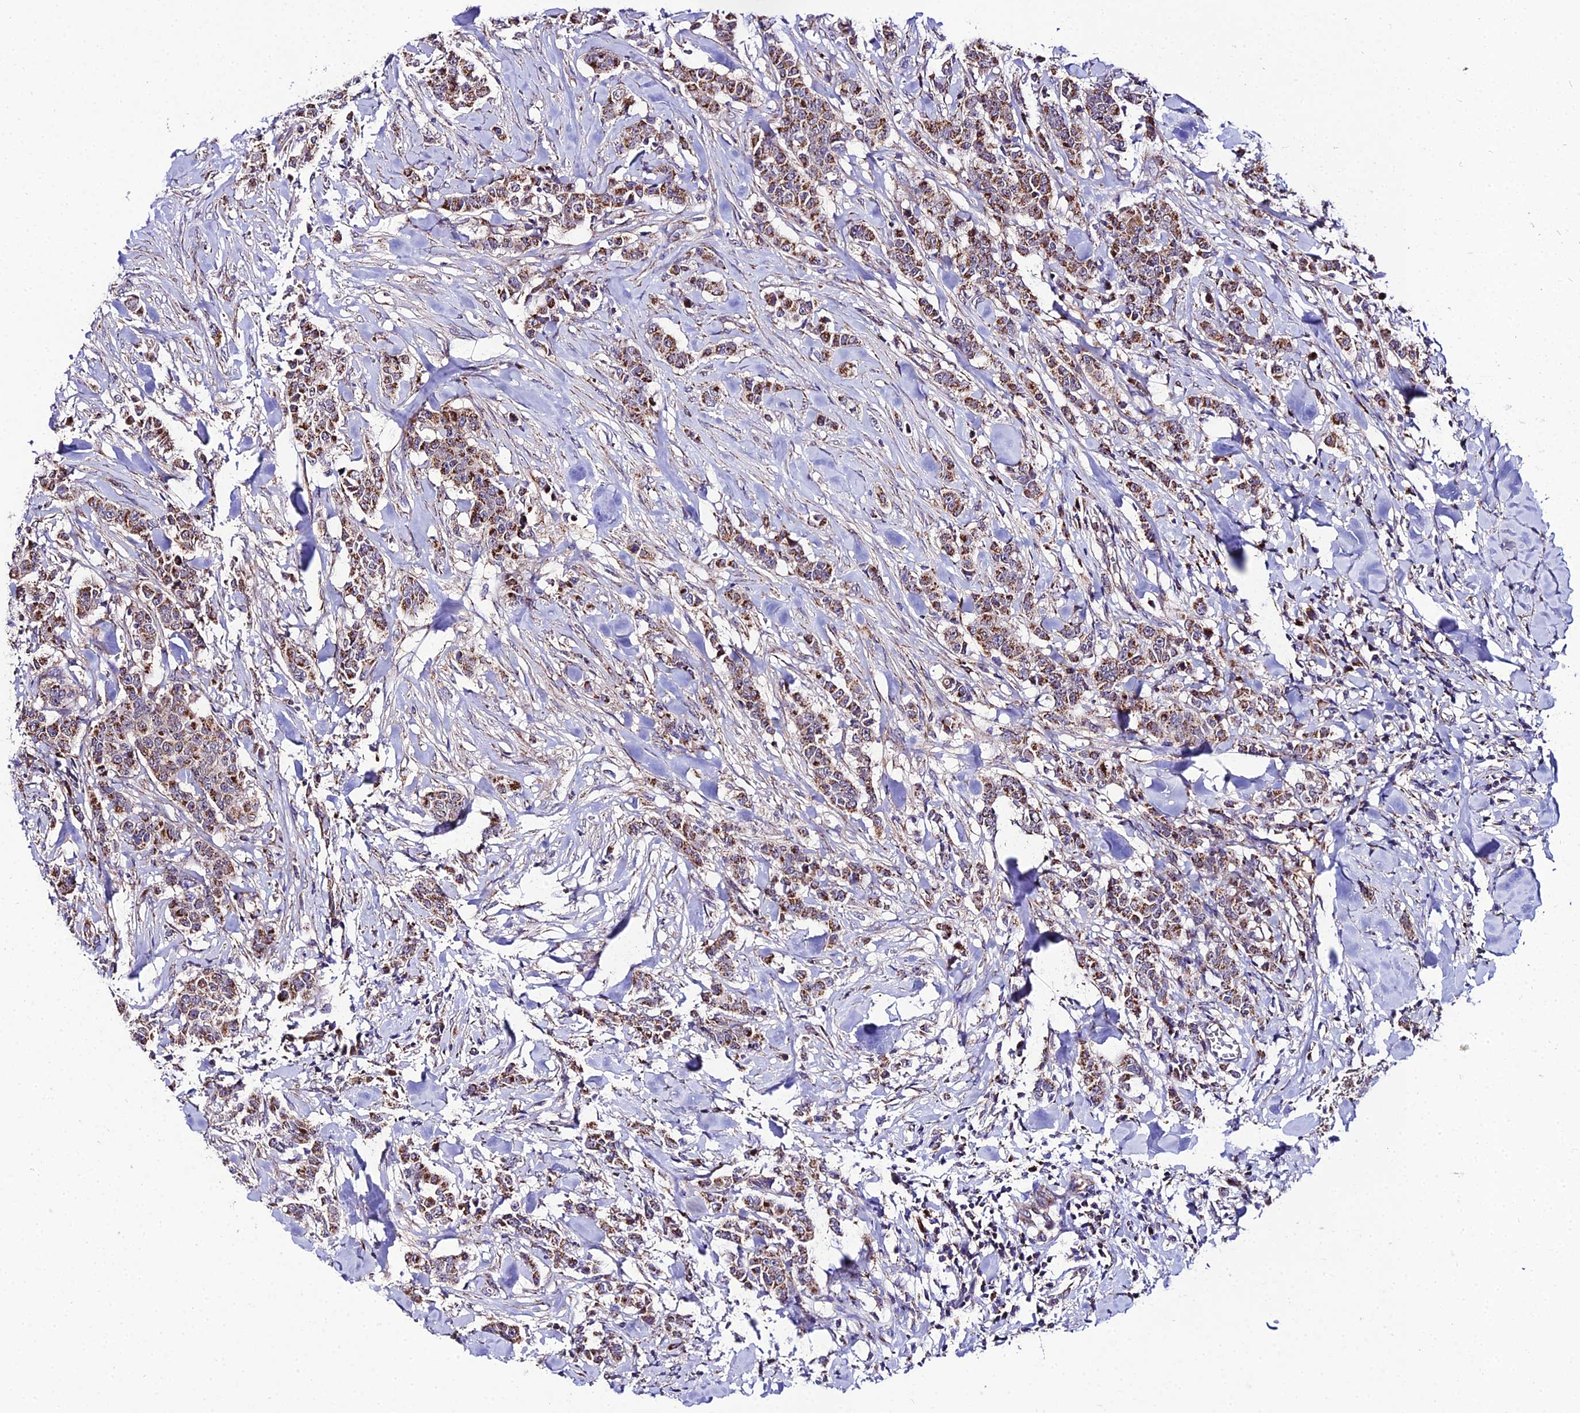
{"staining": {"intensity": "strong", "quantity": ">75%", "location": "cytoplasmic/membranous"}, "tissue": "breast cancer", "cell_type": "Tumor cells", "image_type": "cancer", "snomed": [{"axis": "morphology", "description": "Duct carcinoma"}, {"axis": "topography", "description": "Breast"}], "caption": "Human breast infiltrating ductal carcinoma stained with a brown dye demonstrates strong cytoplasmic/membranous positive expression in approximately >75% of tumor cells.", "gene": "PSMD2", "patient": {"sex": "female", "age": 40}}